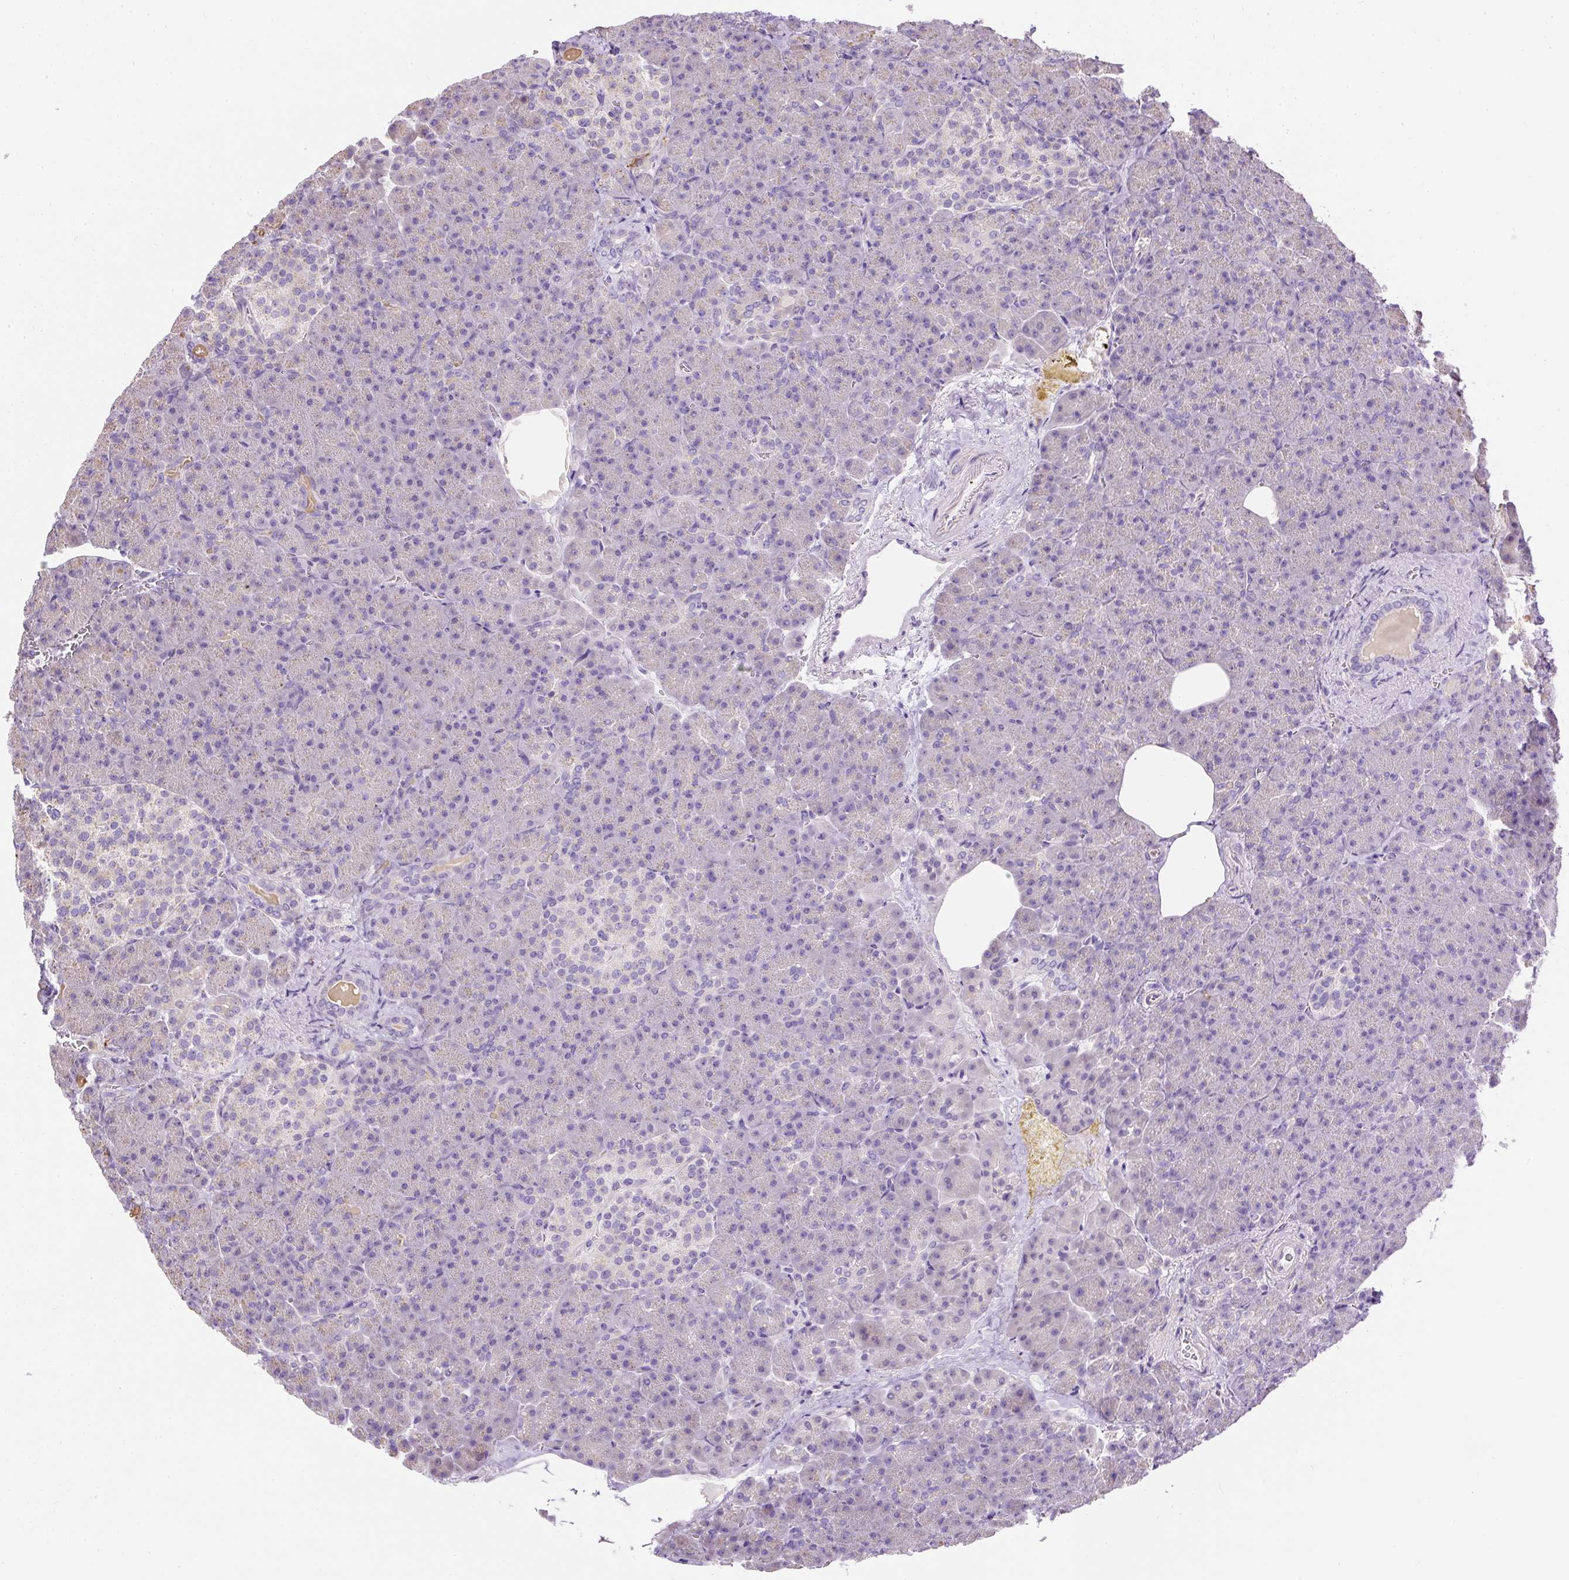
{"staining": {"intensity": "weak", "quantity": "<25%", "location": "cytoplasmic/membranous"}, "tissue": "pancreas", "cell_type": "Exocrine glandular cells", "image_type": "normal", "snomed": [{"axis": "morphology", "description": "Normal tissue, NOS"}, {"axis": "topography", "description": "Pancreas"}], "caption": "Normal pancreas was stained to show a protein in brown. There is no significant positivity in exocrine glandular cells. (DAB (3,3'-diaminobenzidine) immunohistochemistry, high magnification).", "gene": "CFAP47", "patient": {"sex": "female", "age": 74}}